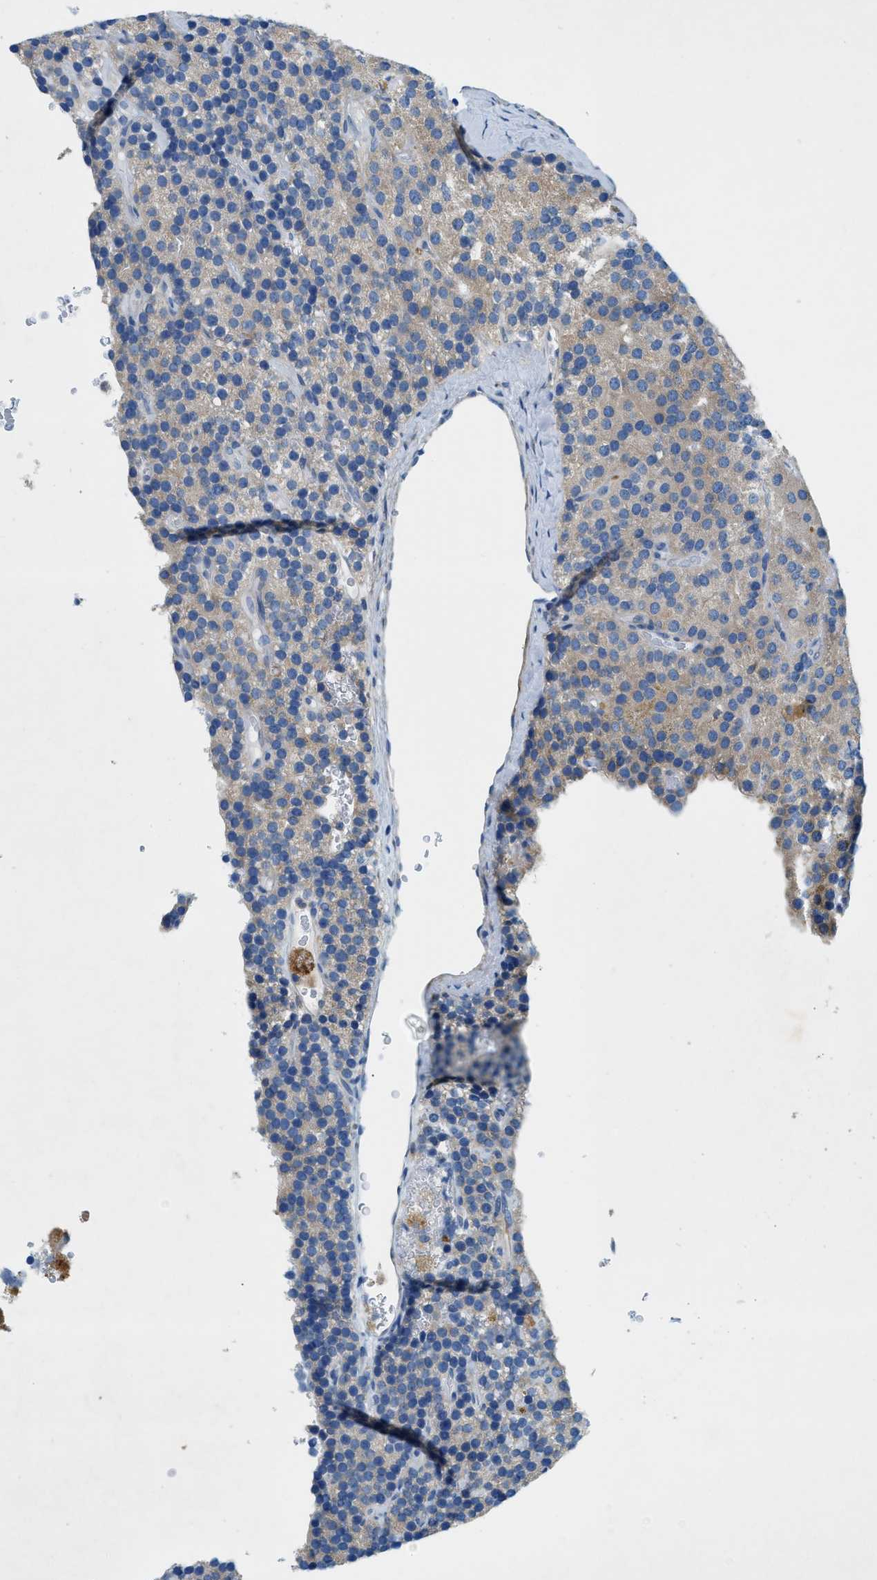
{"staining": {"intensity": "negative", "quantity": "none", "location": "none"}, "tissue": "parathyroid gland", "cell_type": "Glandular cells", "image_type": "normal", "snomed": [{"axis": "morphology", "description": "Normal tissue, NOS"}, {"axis": "morphology", "description": "Adenoma, NOS"}, {"axis": "topography", "description": "Parathyroid gland"}], "caption": "Immunohistochemistry micrograph of benign parathyroid gland: human parathyroid gland stained with DAB (3,3'-diaminobenzidine) exhibits no significant protein expression in glandular cells.", "gene": "ZDHHC13", "patient": {"sex": "female", "age": 86}}